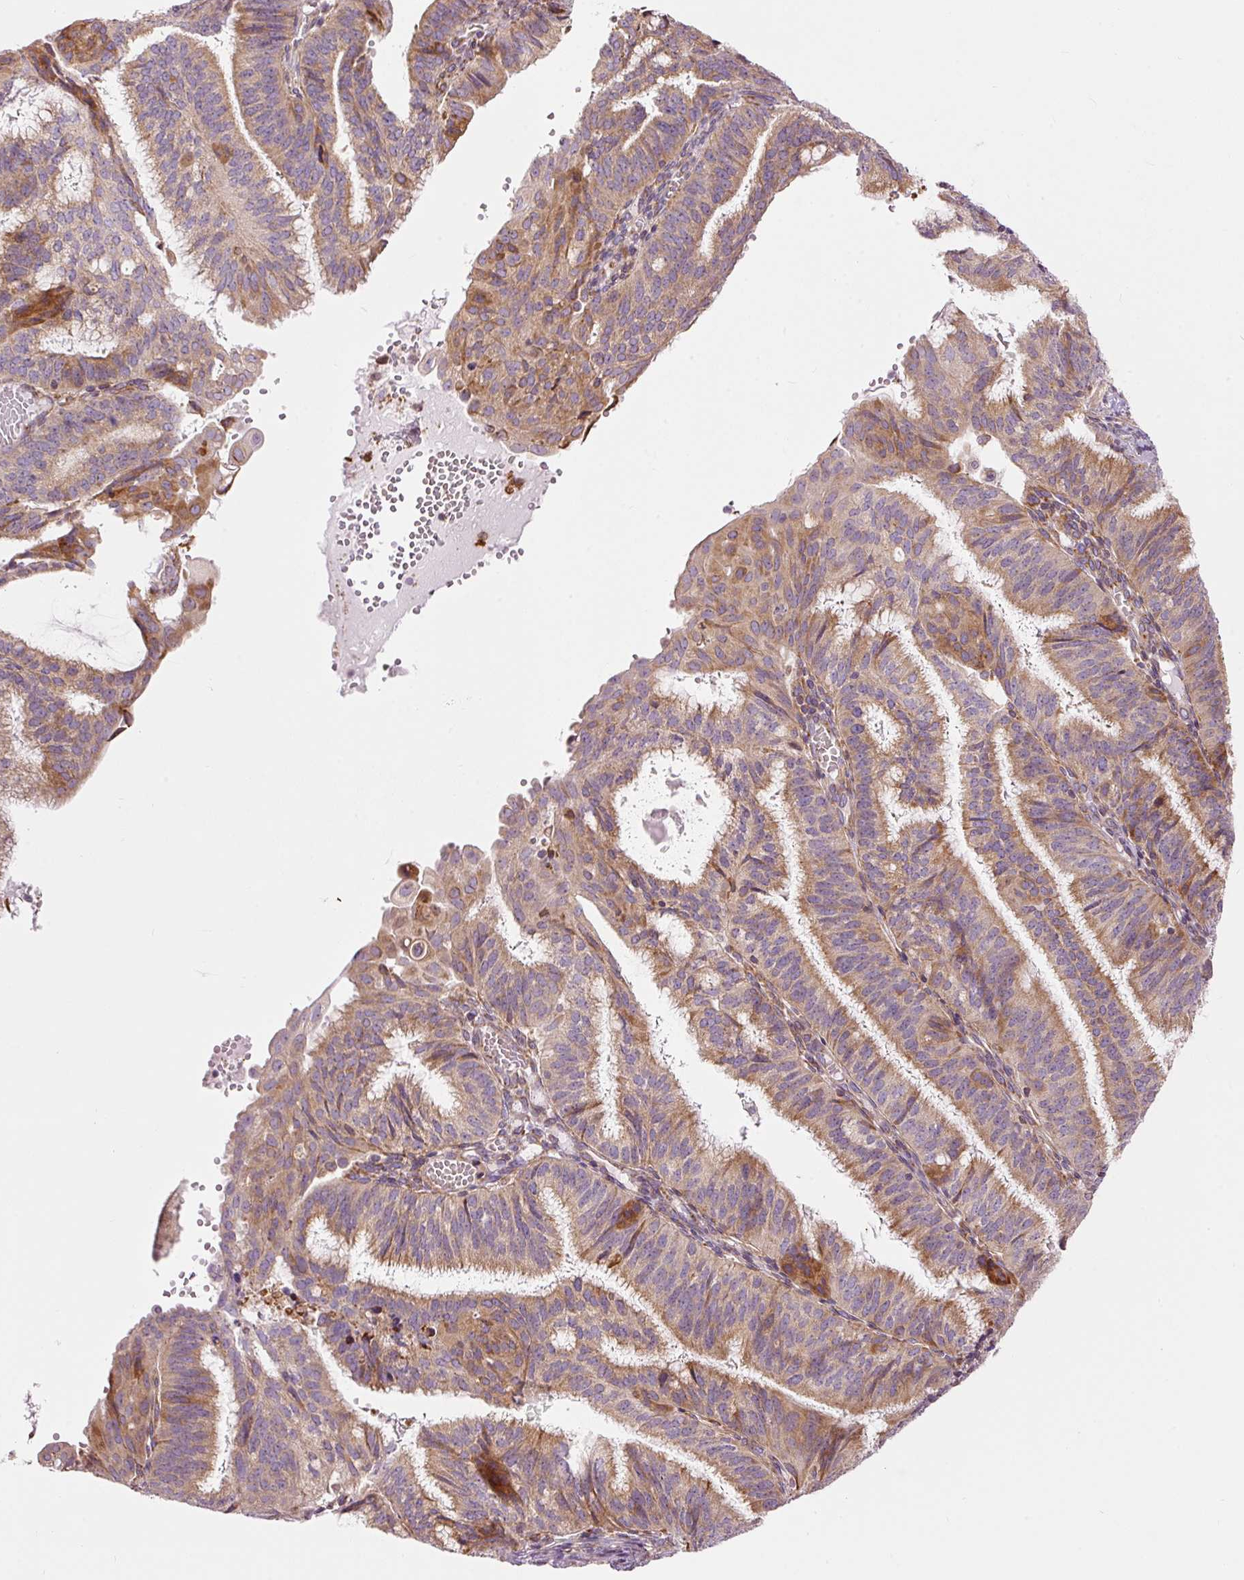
{"staining": {"intensity": "moderate", "quantity": ">75%", "location": "cytoplasmic/membranous"}, "tissue": "endometrial cancer", "cell_type": "Tumor cells", "image_type": "cancer", "snomed": [{"axis": "morphology", "description": "Adenocarcinoma, NOS"}, {"axis": "topography", "description": "Endometrium"}], "caption": "Immunohistochemical staining of human adenocarcinoma (endometrial) demonstrates medium levels of moderate cytoplasmic/membranous positivity in about >75% of tumor cells. (DAB (3,3'-diaminobenzidine) = brown stain, brightfield microscopy at high magnification).", "gene": "SNAPC5", "patient": {"sex": "female", "age": 49}}